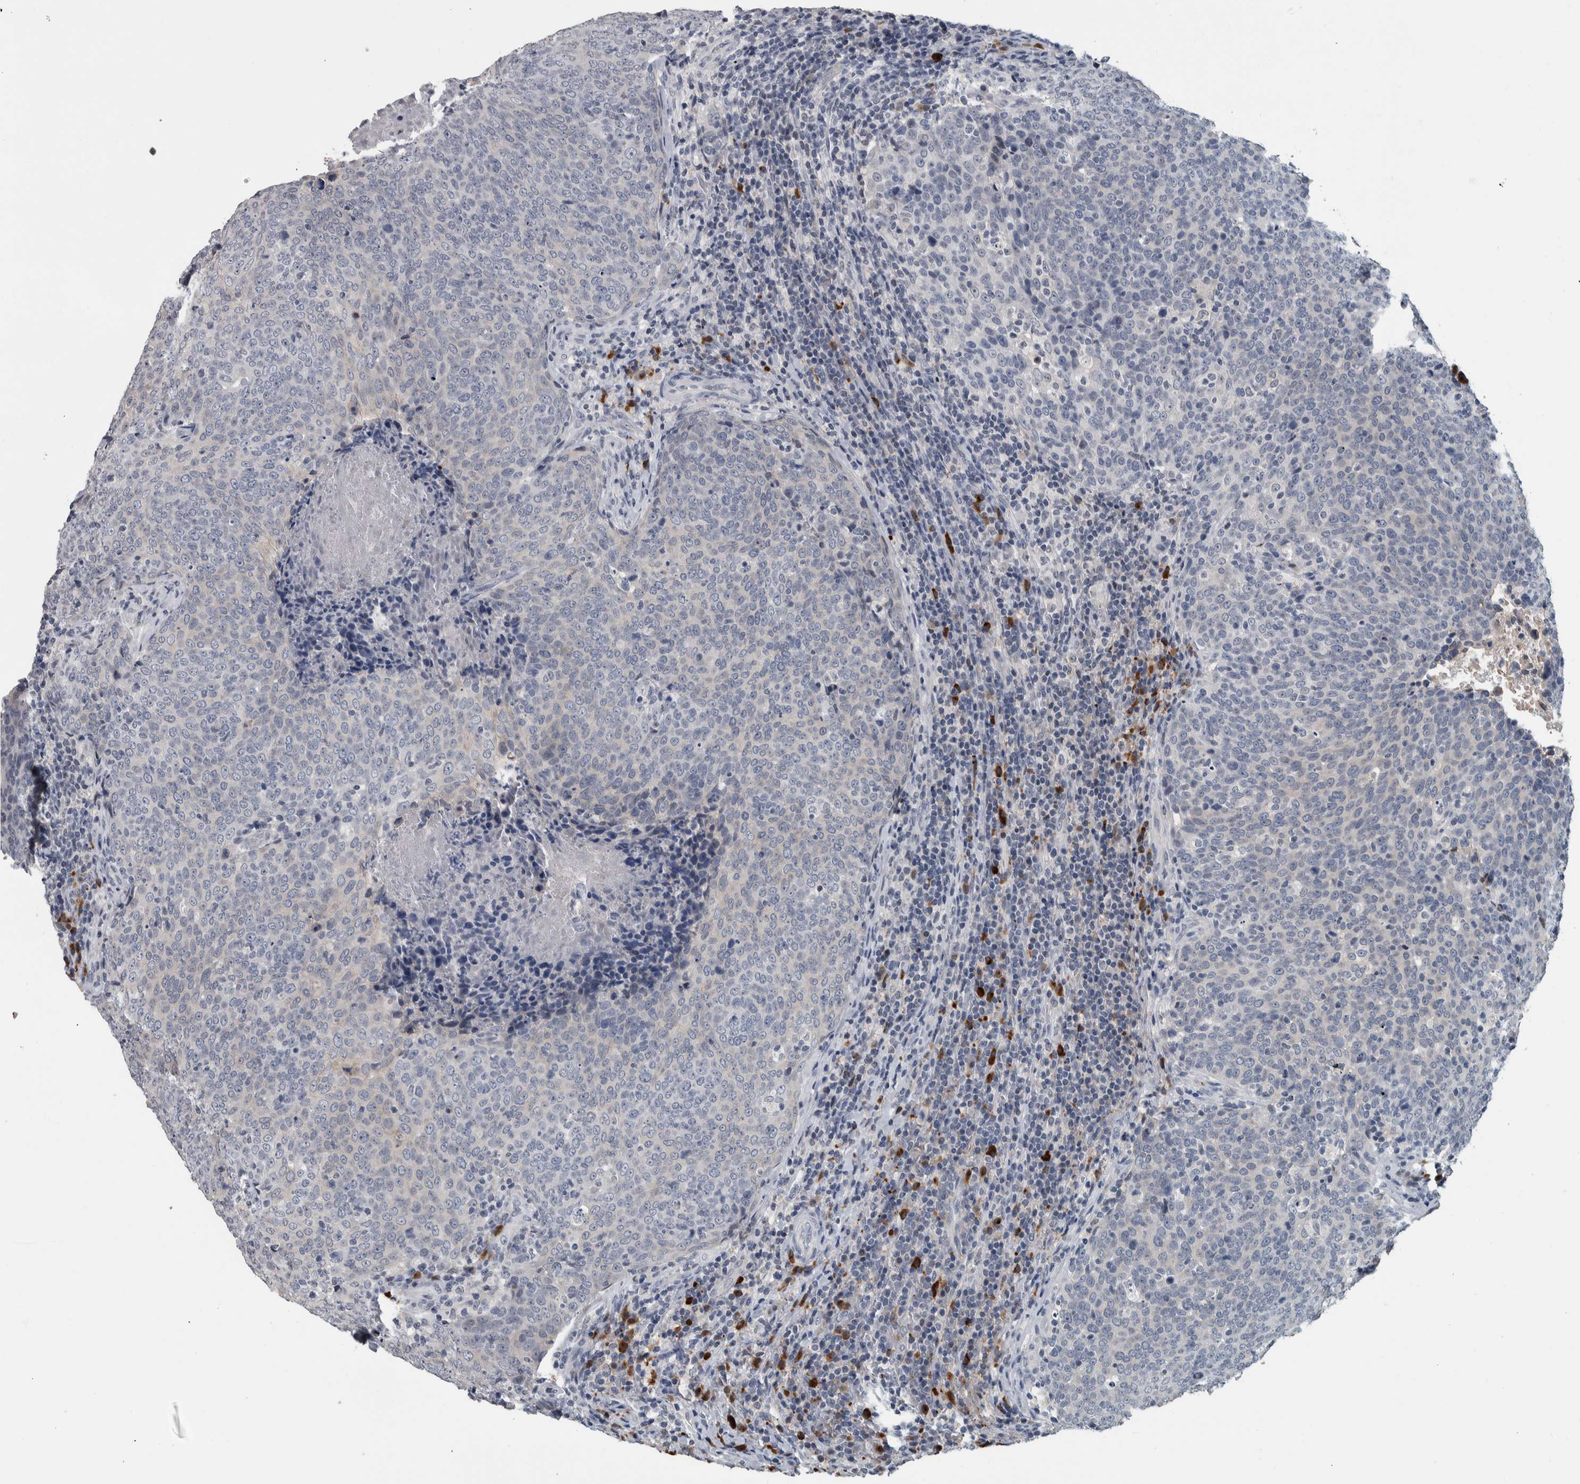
{"staining": {"intensity": "negative", "quantity": "none", "location": "none"}, "tissue": "head and neck cancer", "cell_type": "Tumor cells", "image_type": "cancer", "snomed": [{"axis": "morphology", "description": "Squamous cell carcinoma, NOS"}, {"axis": "morphology", "description": "Squamous cell carcinoma, metastatic, NOS"}, {"axis": "topography", "description": "Lymph node"}, {"axis": "topography", "description": "Head-Neck"}], "caption": "A photomicrograph of head and neck metastatic squamous cell carcinoma stained for a protein displays no brown staining in tumor cells.", "gene": "CAVIN4", "patient": {"sex": "male", "age": 62}}